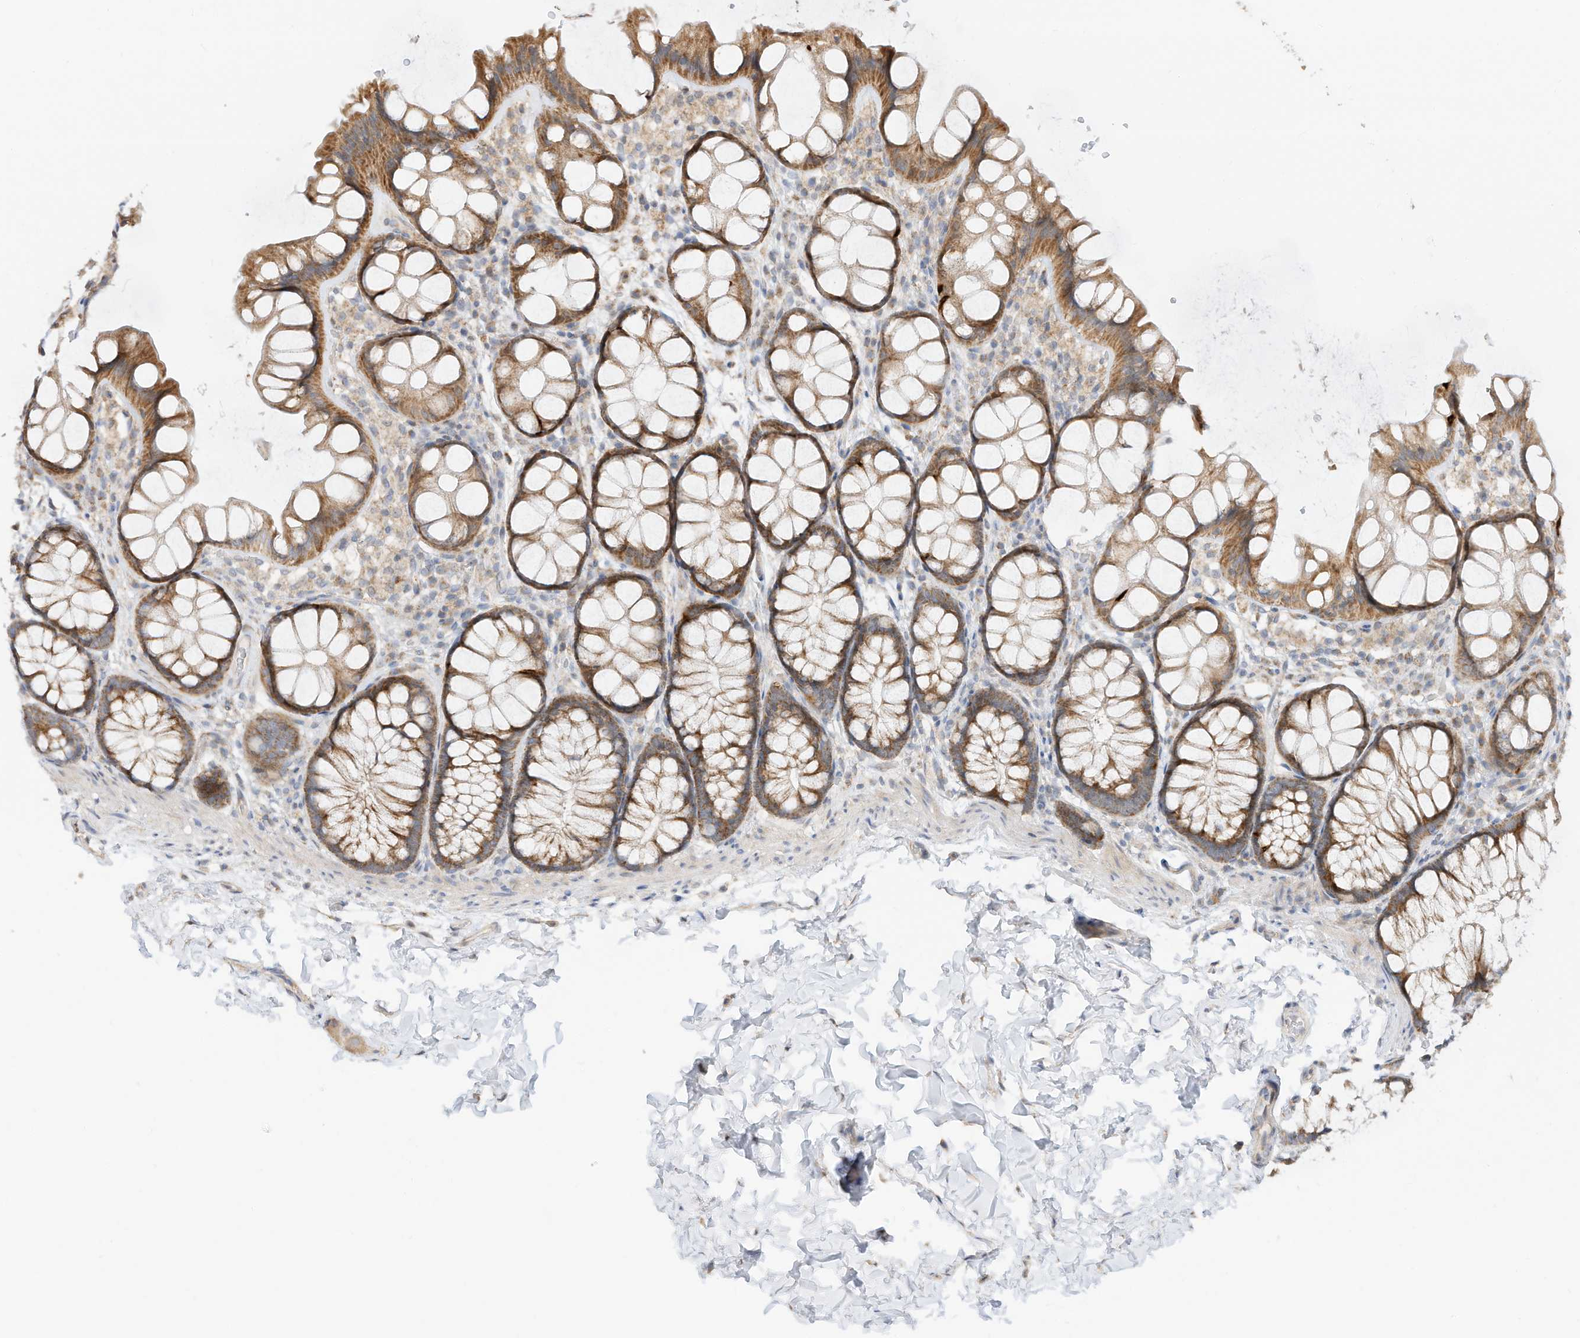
{"staining": {"intensity": "negative", "quantity": "none", "location": "none"}, "tissue": "colon", "cell_type": "Endothelial cells", "image_type": "normal", "snomed": [{"axis": "morphology", "description": "Normal tissue, NOS"}, {"axis": "topography", "description": "Colon"}], "caption": "The histopathology image demonstrates no staining of endothelial cells in unremarkable colon. (DAB (3,3'-diaminobenzidine) immunohistochemistry visualized using brightfield microscopy, high magnification).", "gene": "CAGE1", "patient": {"sex": "male", "age": 47}}